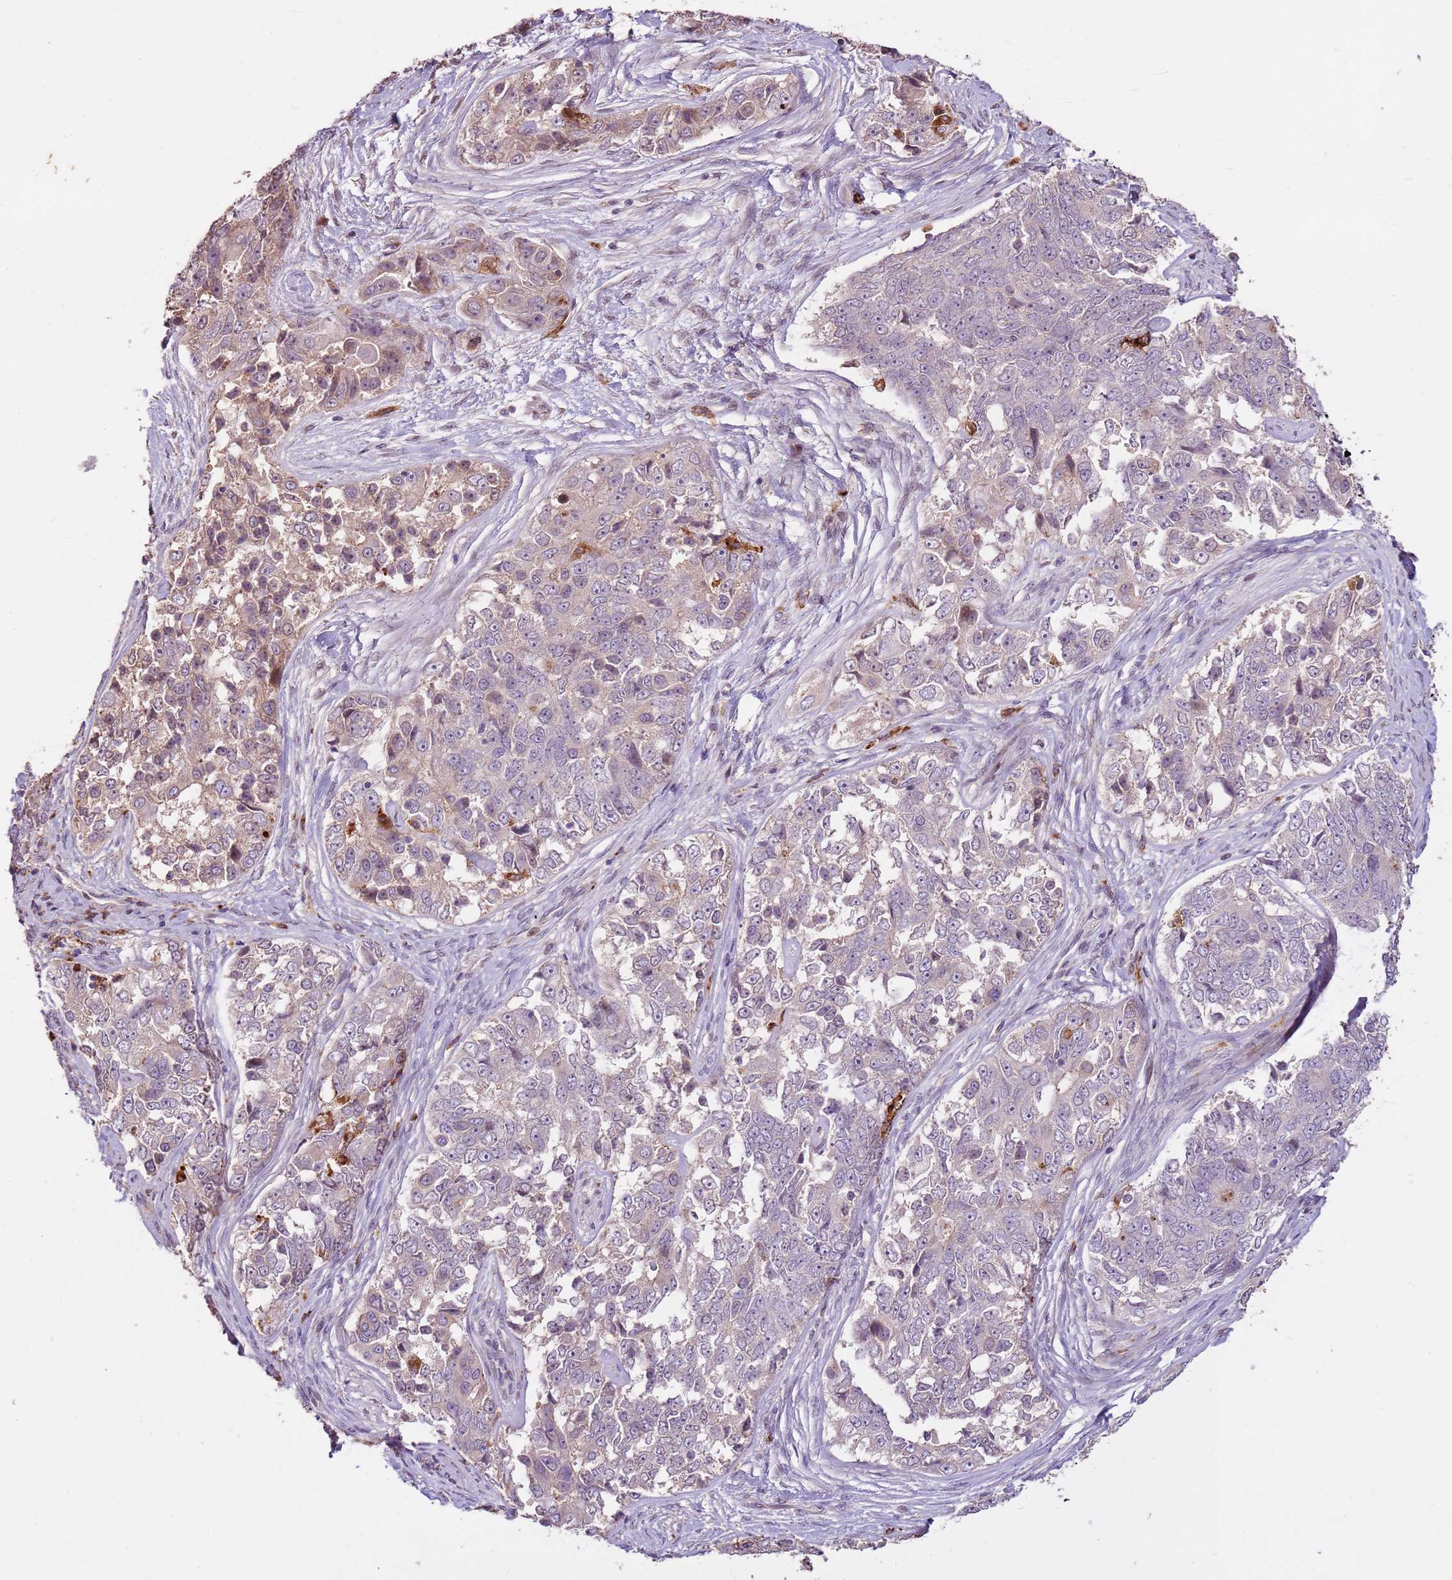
{"staining": {"intensity": "weak", "quantity": "<25%", "location": "cytoplasmic/membranous"}, "tissue": "ovarian cancer", "cell_type": "Tumor cells", "image_type": "cancer", "snomed": [{"axis": "morphology", "description": "Carcinoma, endometroid"}, {"axis": "topography", "description": "Ovary"}], "caption": "This is an immunohistochemistry (IHC) image of human ovarian endometroid carcinoma. There is no positivity in tumor cells.", "gene": "LGI4", "patient": {"sex": "female", "age": 51}}